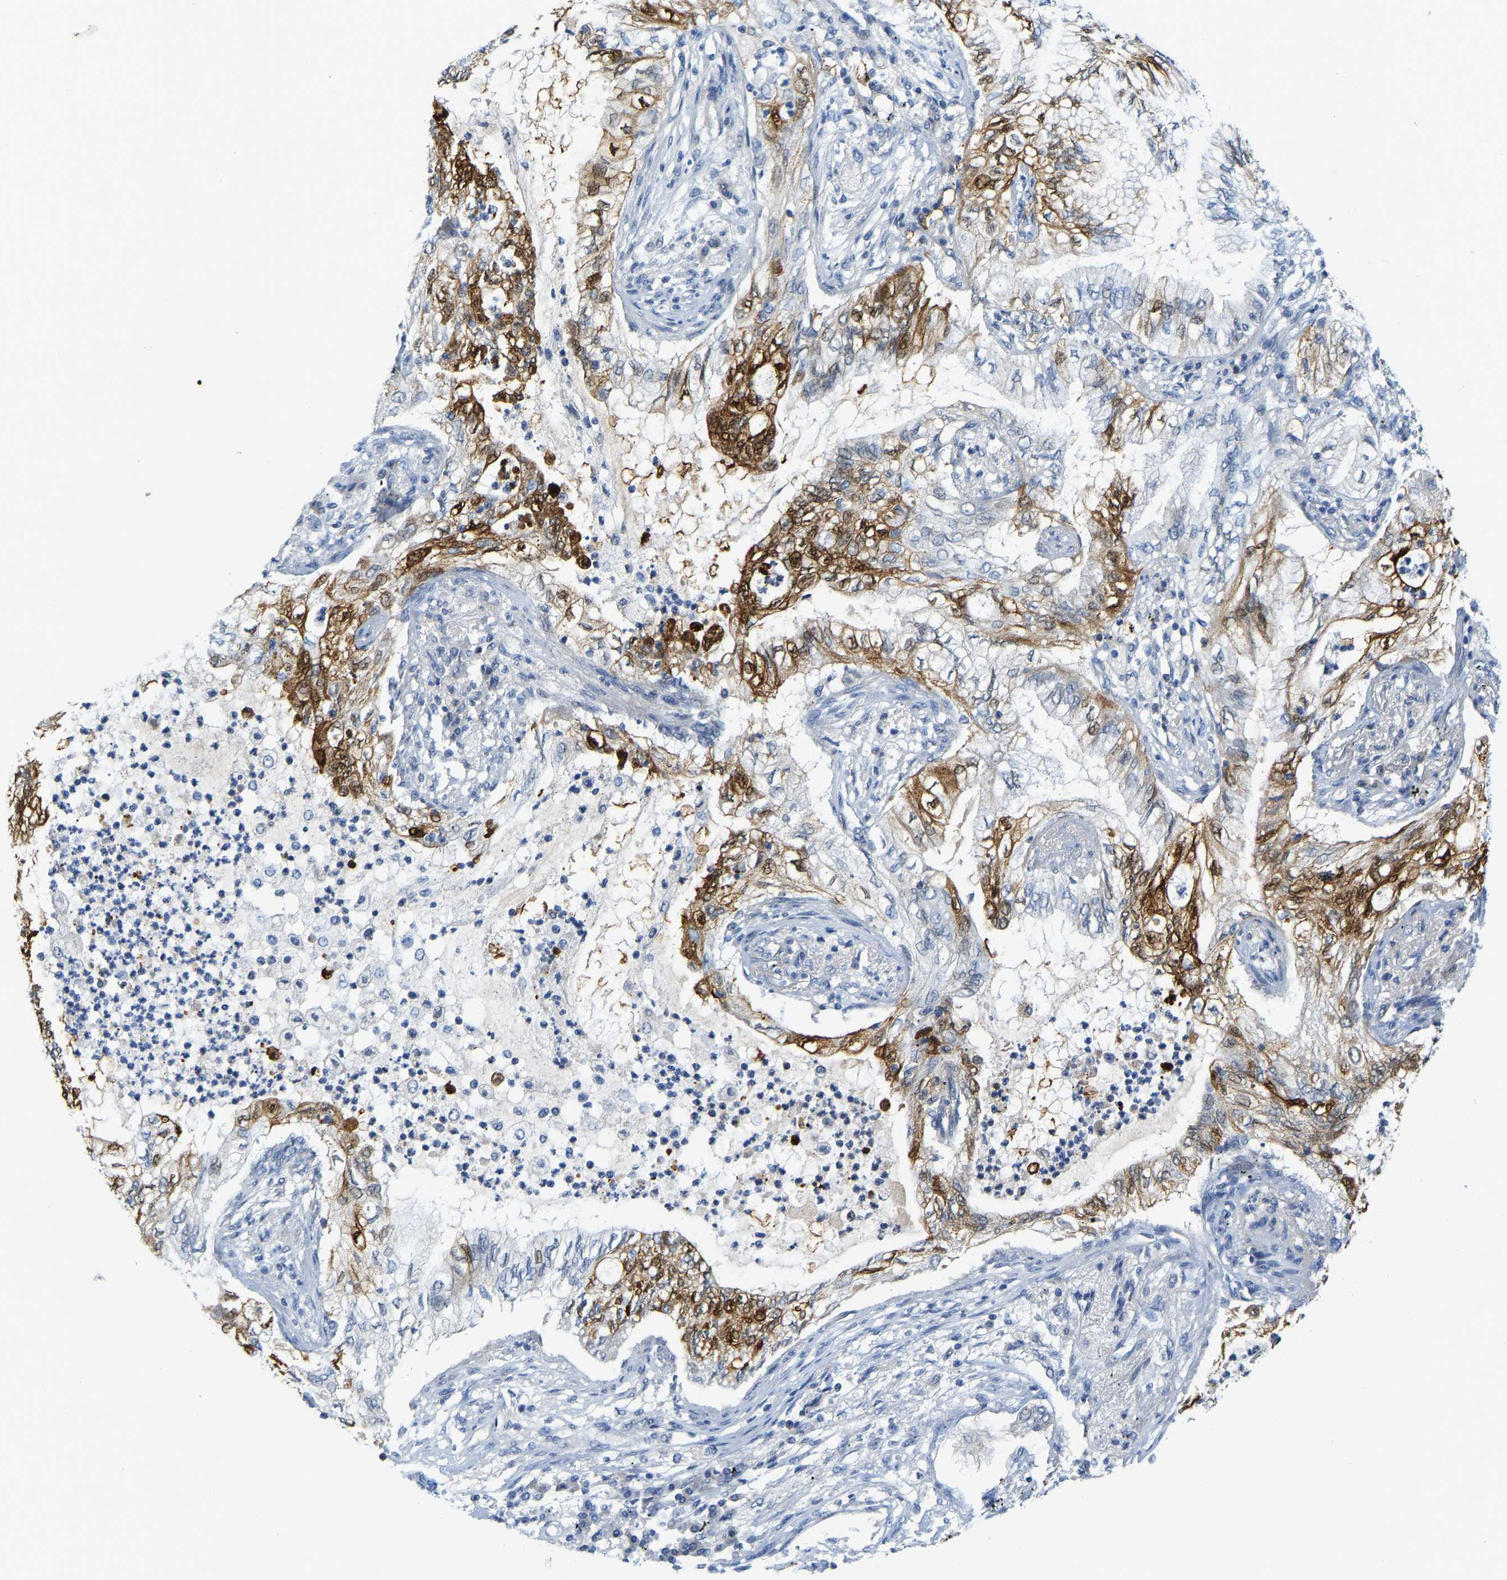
{"staining": {"intensity": "strong", "quantity": "25%-75%", "location": "cytoplasmic/membranous"}, "tissue": "lung cancer", "cell_type": "Tumor cells", "image_type": "cancer", "snomed": [{"axis": "morphology", "description": "Normal tissue, NOS"}, {"axis": "morphology", "description": "Adenocarcinoma, NOS"}, {"axis": "topography", "description": "Bronchus"}, {"axis": "topography", "description": "Lung"}], "caption": "High-magnification brightfield microscopy of lung cancer (adenocarcinoma) stained with DAB (brown) and counterstained with hematoxylin (blue). tumor cells exhibit strong cytoplasmic/membranous staining is seen in approximately25%-75% of cells.", "gene": "SERPINB3", "patient": {"sex": "female", "age": 70}}